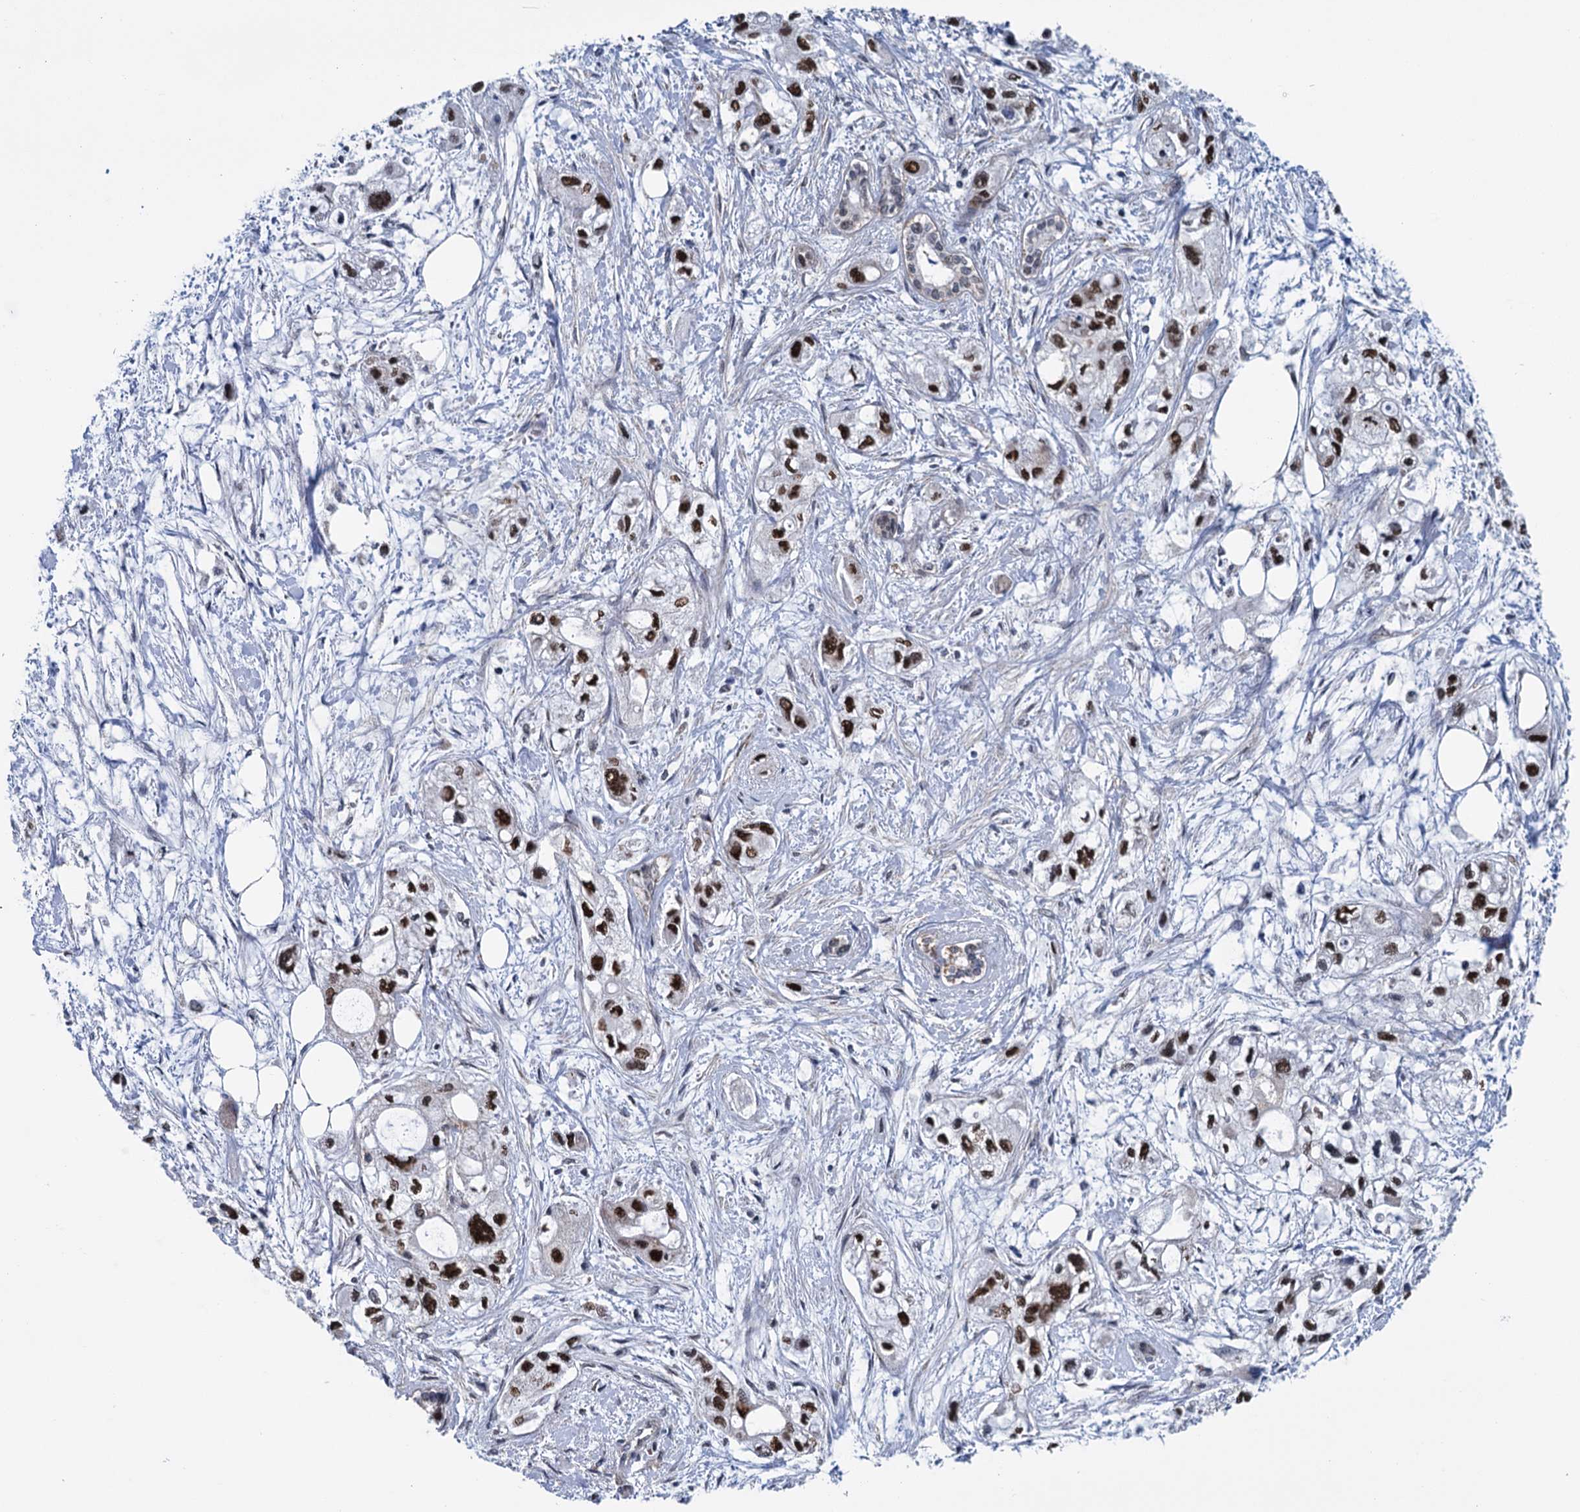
{"staining": {"intensity": "strong", "quantity": ">75%", "location": "nuclear"}, "tissue": "pancreatic cancer", "cell_type": "Tumor cells", "image_type": "cancer", "snomed": [{"axis": "morphology", "description": "Adenocarcinoma, NOS"}, {"axis": "topography", "description": "Pancreas"}], "caption": "Strong nuclear positivity is identified in about >75% of tumor cells in pancreatic cancer (adenocarcinoma).", "gene": "MORN3", "patient": {"sex": "male", "age": 75}}